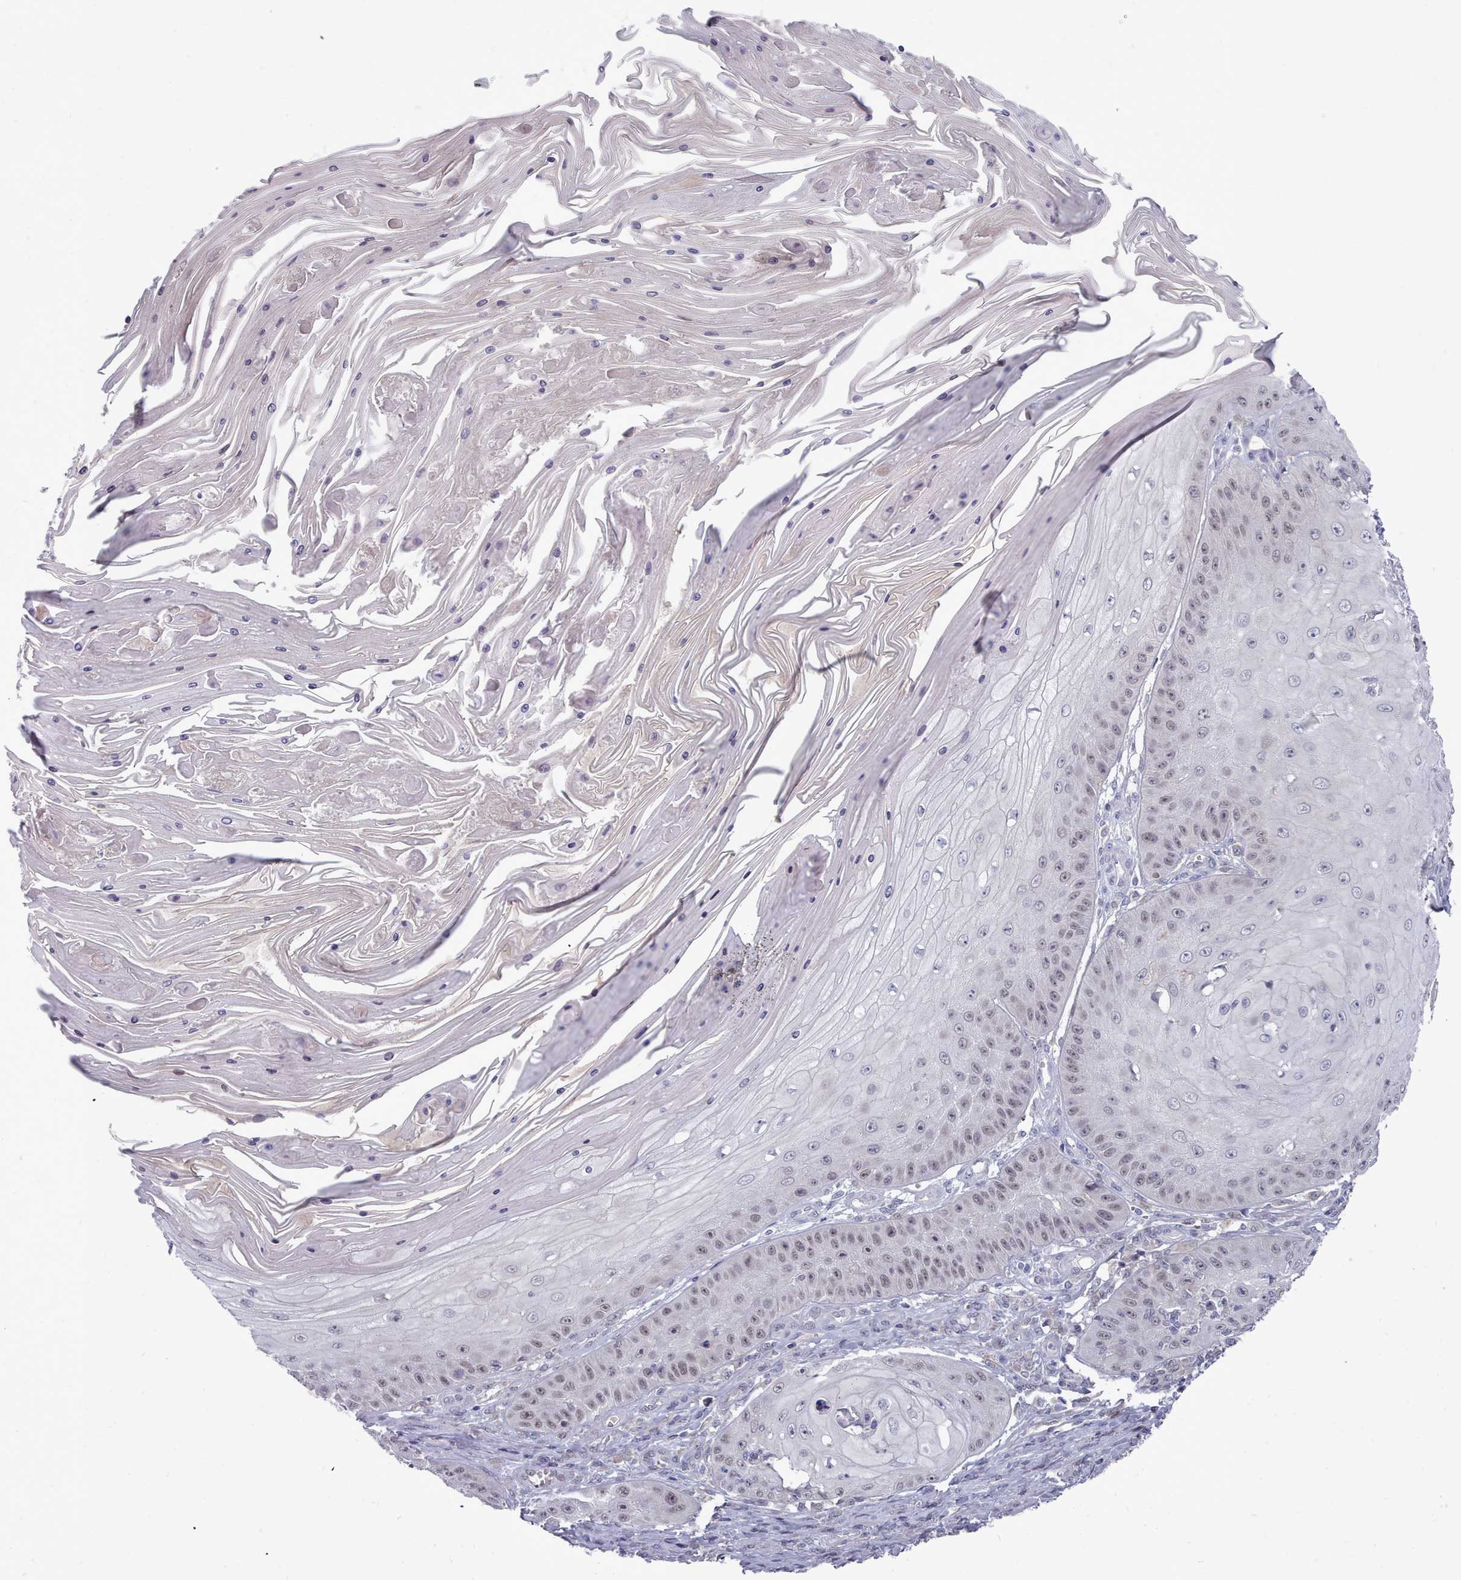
{"staining": {"intensity": "weak", "quantity": "25%-75%", "location": "nuclear"}, "tissue": "skin cancer", "cell_type": "Tumor cells", "image_type": "cancer", "snomed": [{"axis": "morphology", "description": "Squamous cell carcinoma, NOS"}, {"axis": "topography", "description": "Skin"}], "caption": "High-power microscopy captured an immunohistochemistry (IHC) histopathology image of skin cancer (squamous cell carcinoma), revealing weak nuclear positivity in about 25%-75% of tumor cells.", "gene": "GINS1", "patient": {"sex": "male", "age": 70}}